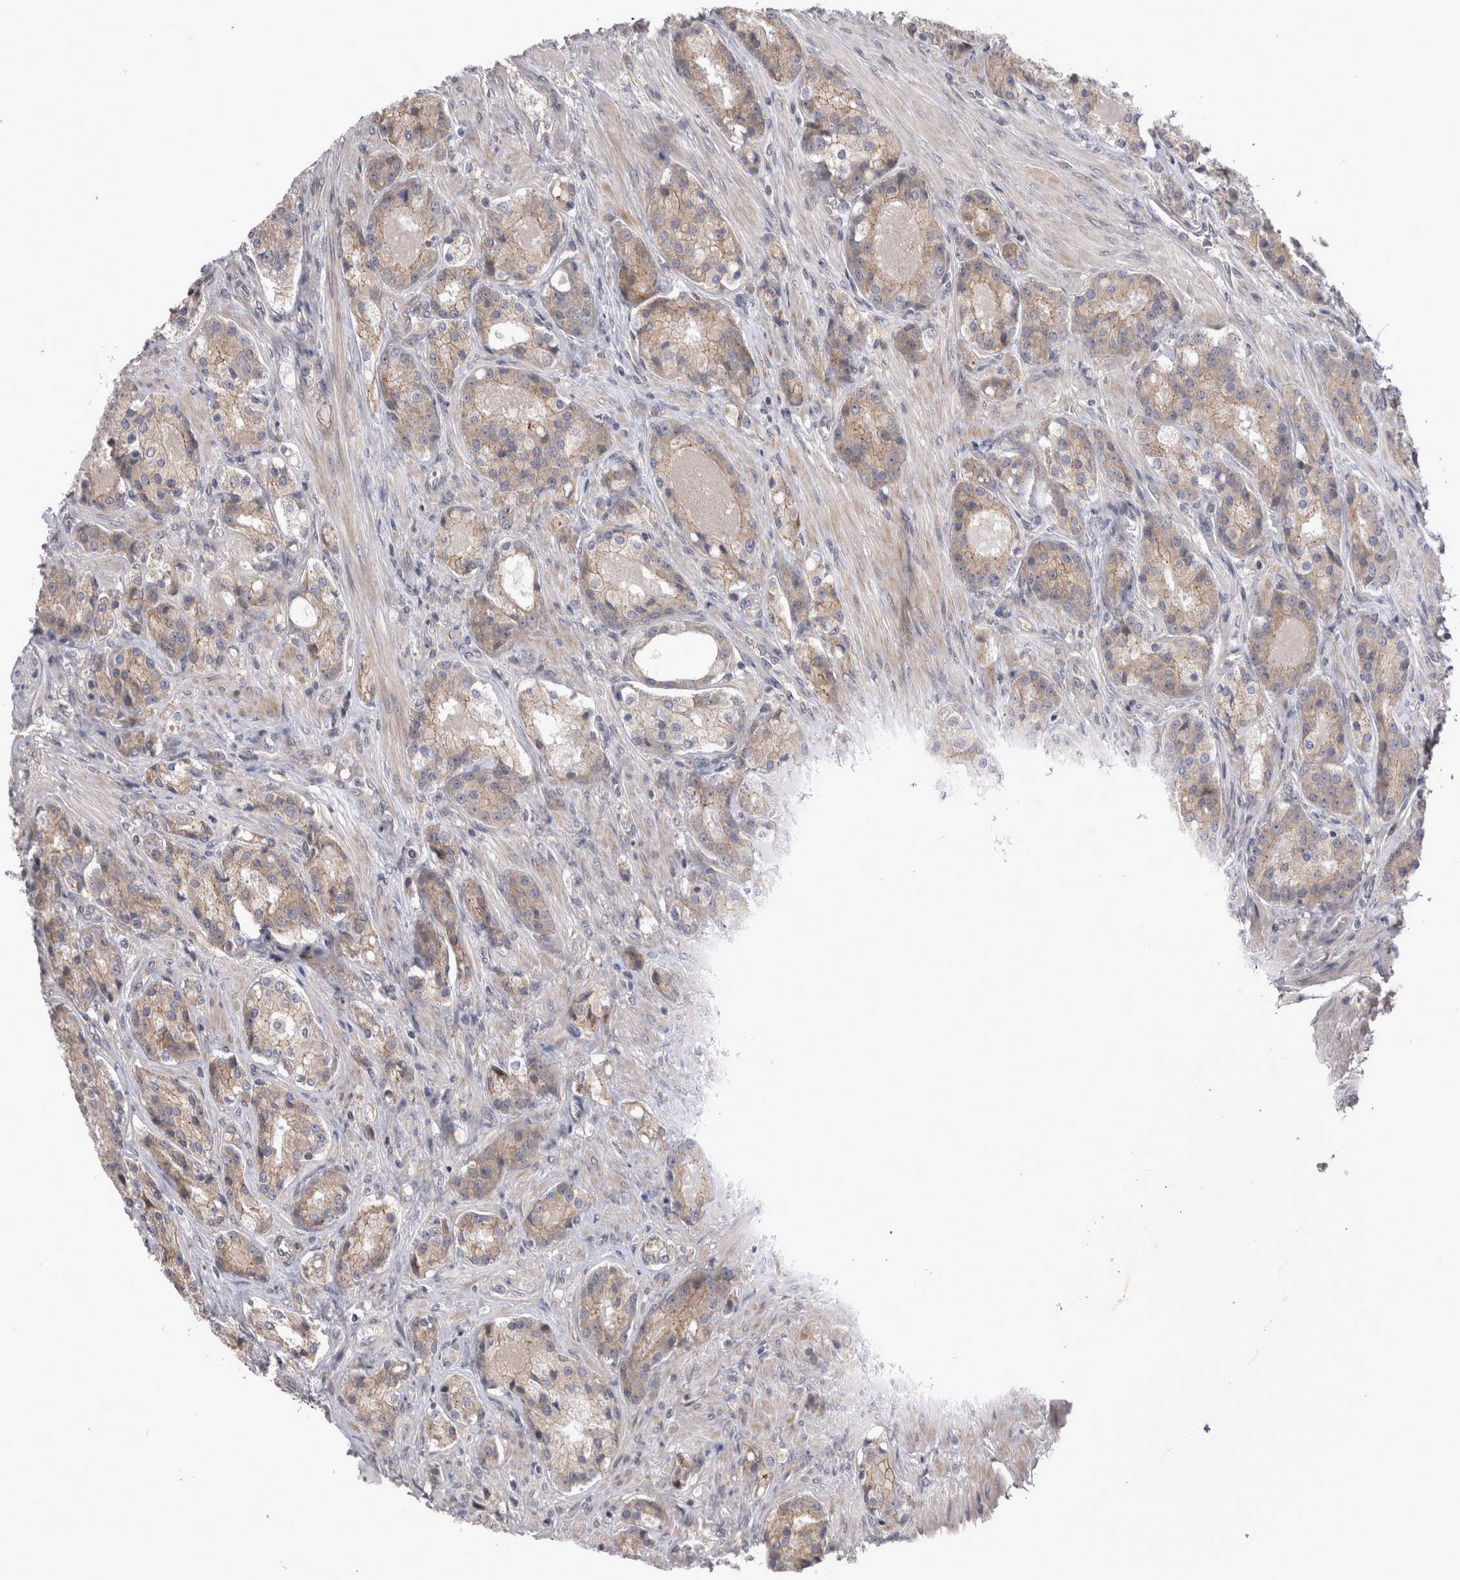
{"staining": {"intensity": "weak", "quantity": "25%-75%", "location": "cytoplasmic/membranous"}, "tissue": "prostate cancer", "cell_type": "Tumor cells", "image_type": "cancer", "snomed": [{"axis": "morphology", "description": "Adenocarcinoma, High grade"}, {"axis": "topography", "description": "Prostate"}], "caption": "Tumor cells demonstrate weak cytoplasmic/membranous expression in about 25%-75% of cells in prostate adenocarcinoma (high-grade).", "gene": "NENF", "patient": {"sex": "male", "age": 60}}